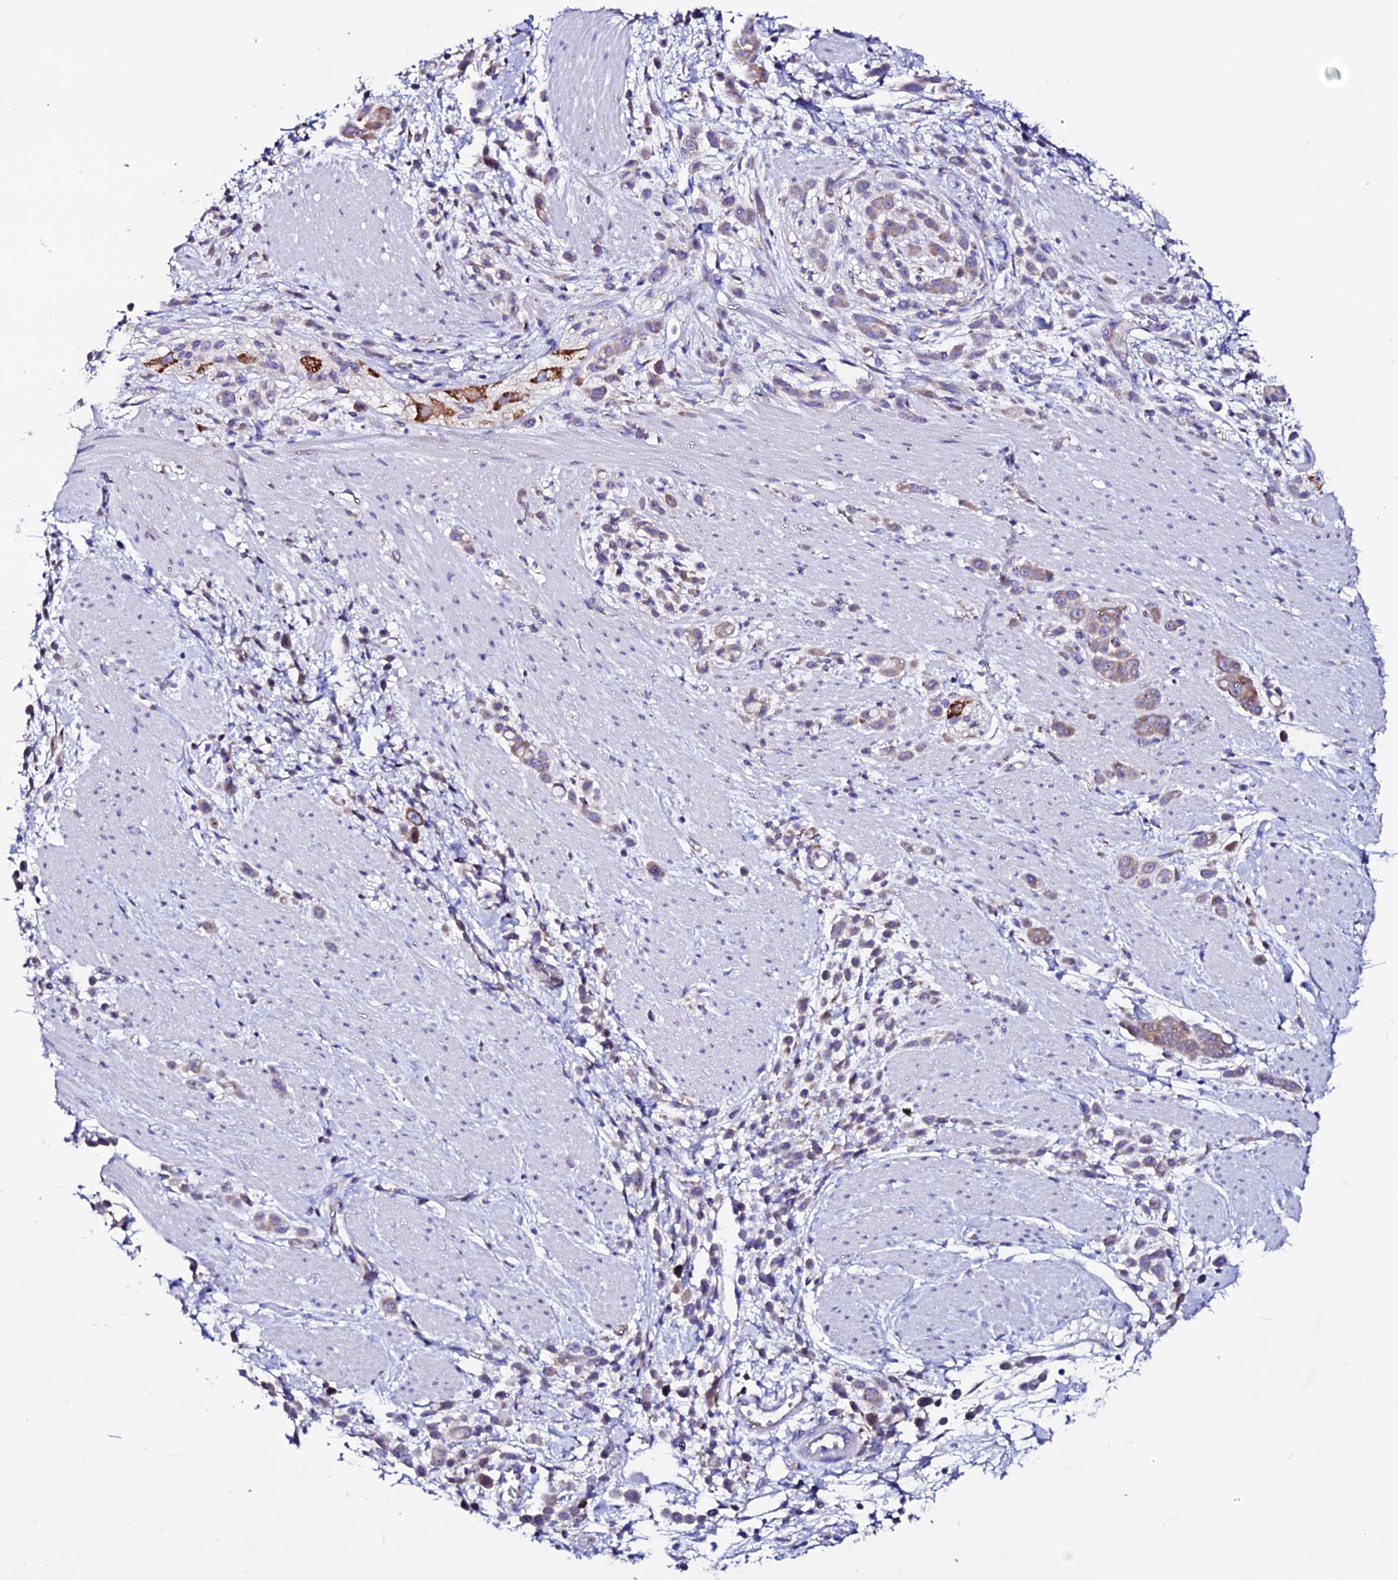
{"staining": {"intensity": "moderate", "quantity": "25%-75%", "location": "cytoplasmic/membranous"}, "tissue": "pancreatic cancer", "cell_type": "Tumor cells", "image_type": "cancer", "snomed": [{"axis": "morphology", "description": "Normal tissue, NOS"}, {"axis": "morphology", "description": "Adenocarcinoma, NOS"}, {"axis": "topography", "description": "Pancreas"}], "caption": "Tumor cells show moderate cytoplasmic/membranous expression in approximately 25%-75% of cells in pancreatic cancer (adenocarcinoma).", "gene": "EEF1G", "patient": {"sex": "female", "age": 64}}